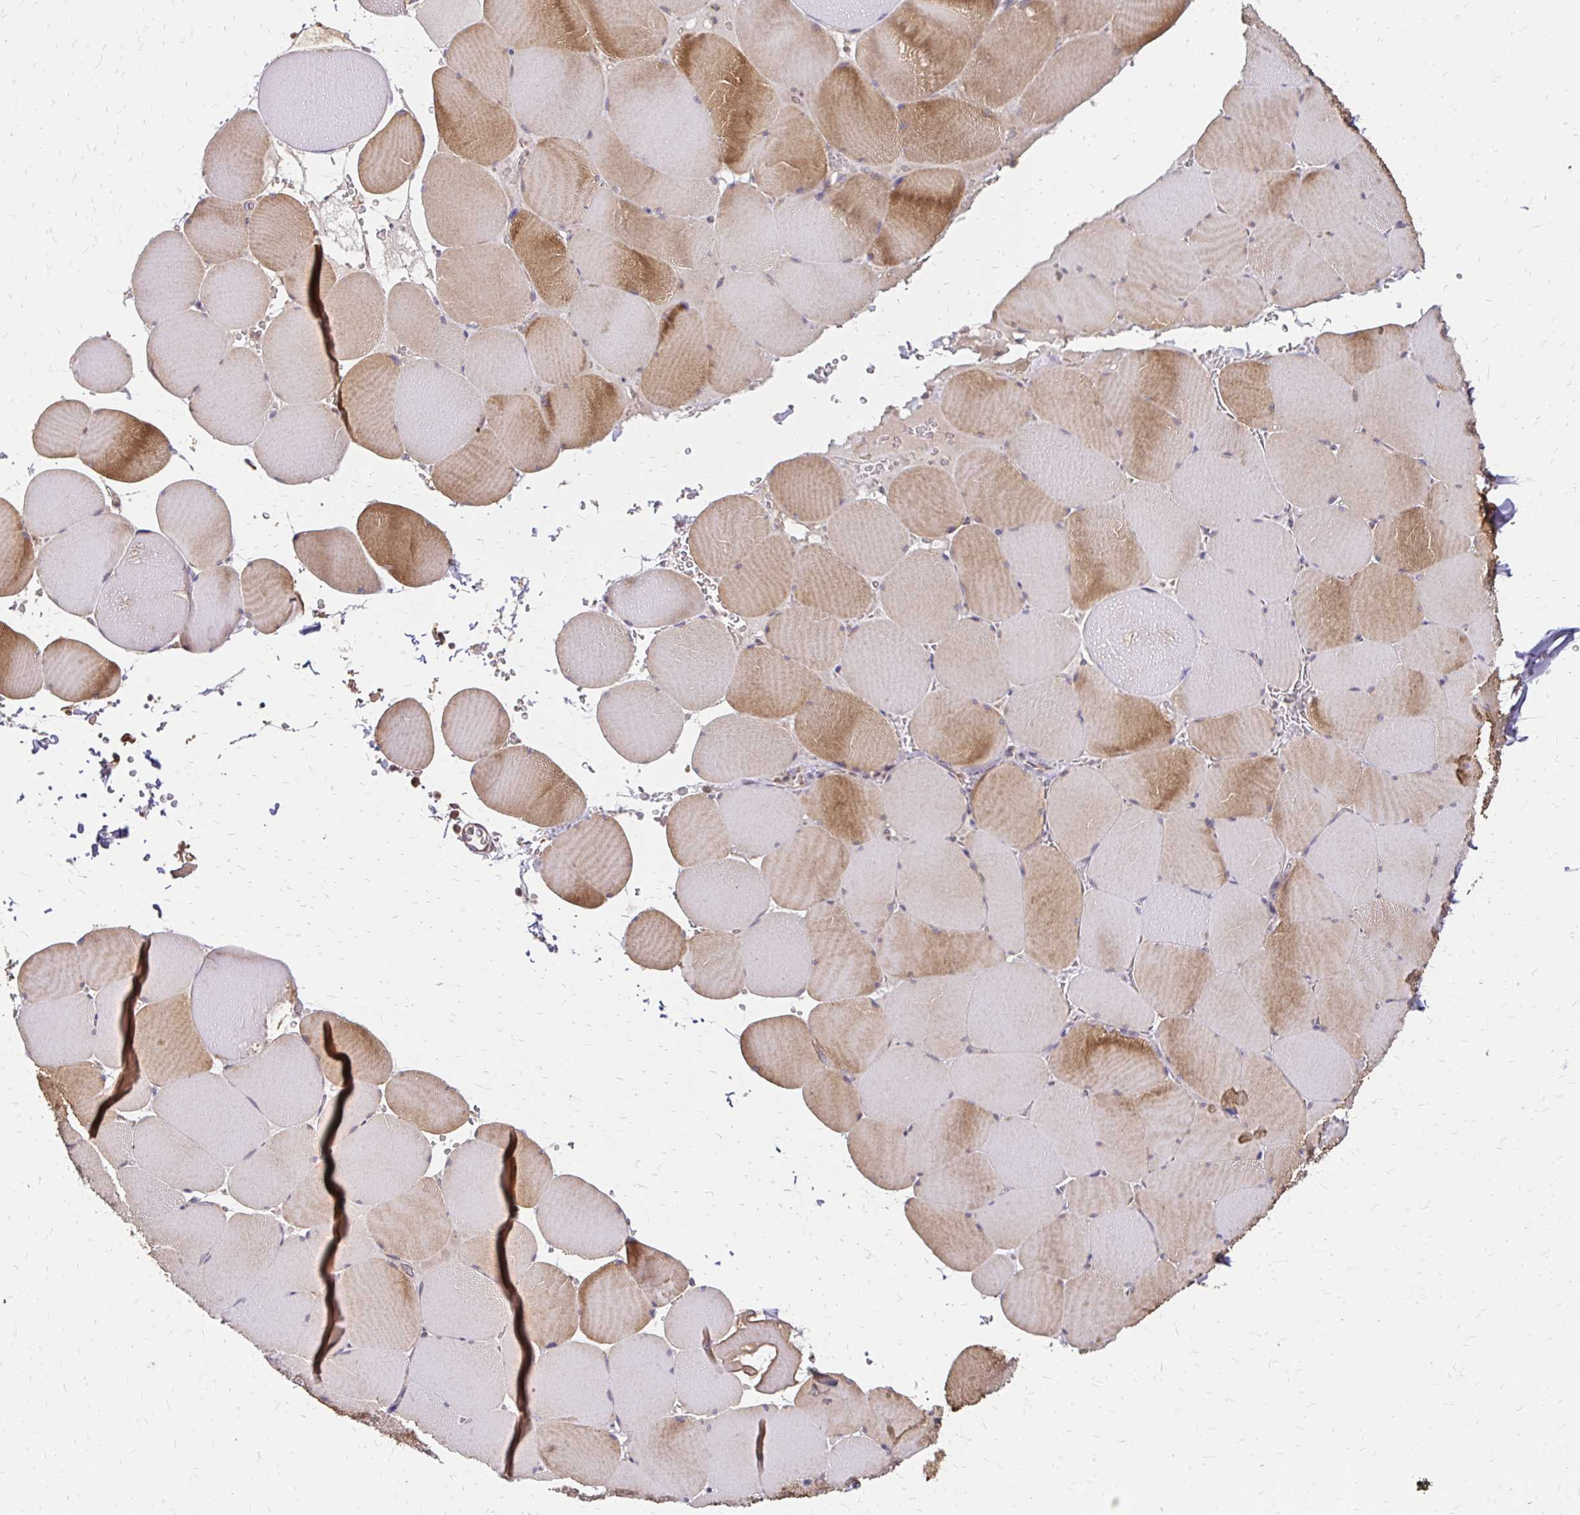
{"staining": {"intensity": "moderate", "quantity": "25%-75%", "location": "cytoplasmic/membranous"}, "tissue": "skeletal muscle", "cell_type": "Myocytes", "image_type": "normal", "snomed": [{"axis": "morphology", "description": "Normal tissue, NOS"}, {"axis": "topography", "description": "Skeletal muscle"}, {"axis": "topography", "description": "Head-Neck"}], "caption": "Myocytes demonstrate medium levels of moderate cytoplasmic/membranous staining in approximately 25%-75% of cells in benign skeletal muscle. The staining was performed using DAB, with brown indicating positive protein expression. Nuclei are stained blue with hematoxylin.", "gene": "ZW10", "patient": {"sex": "male", "age": 66}}